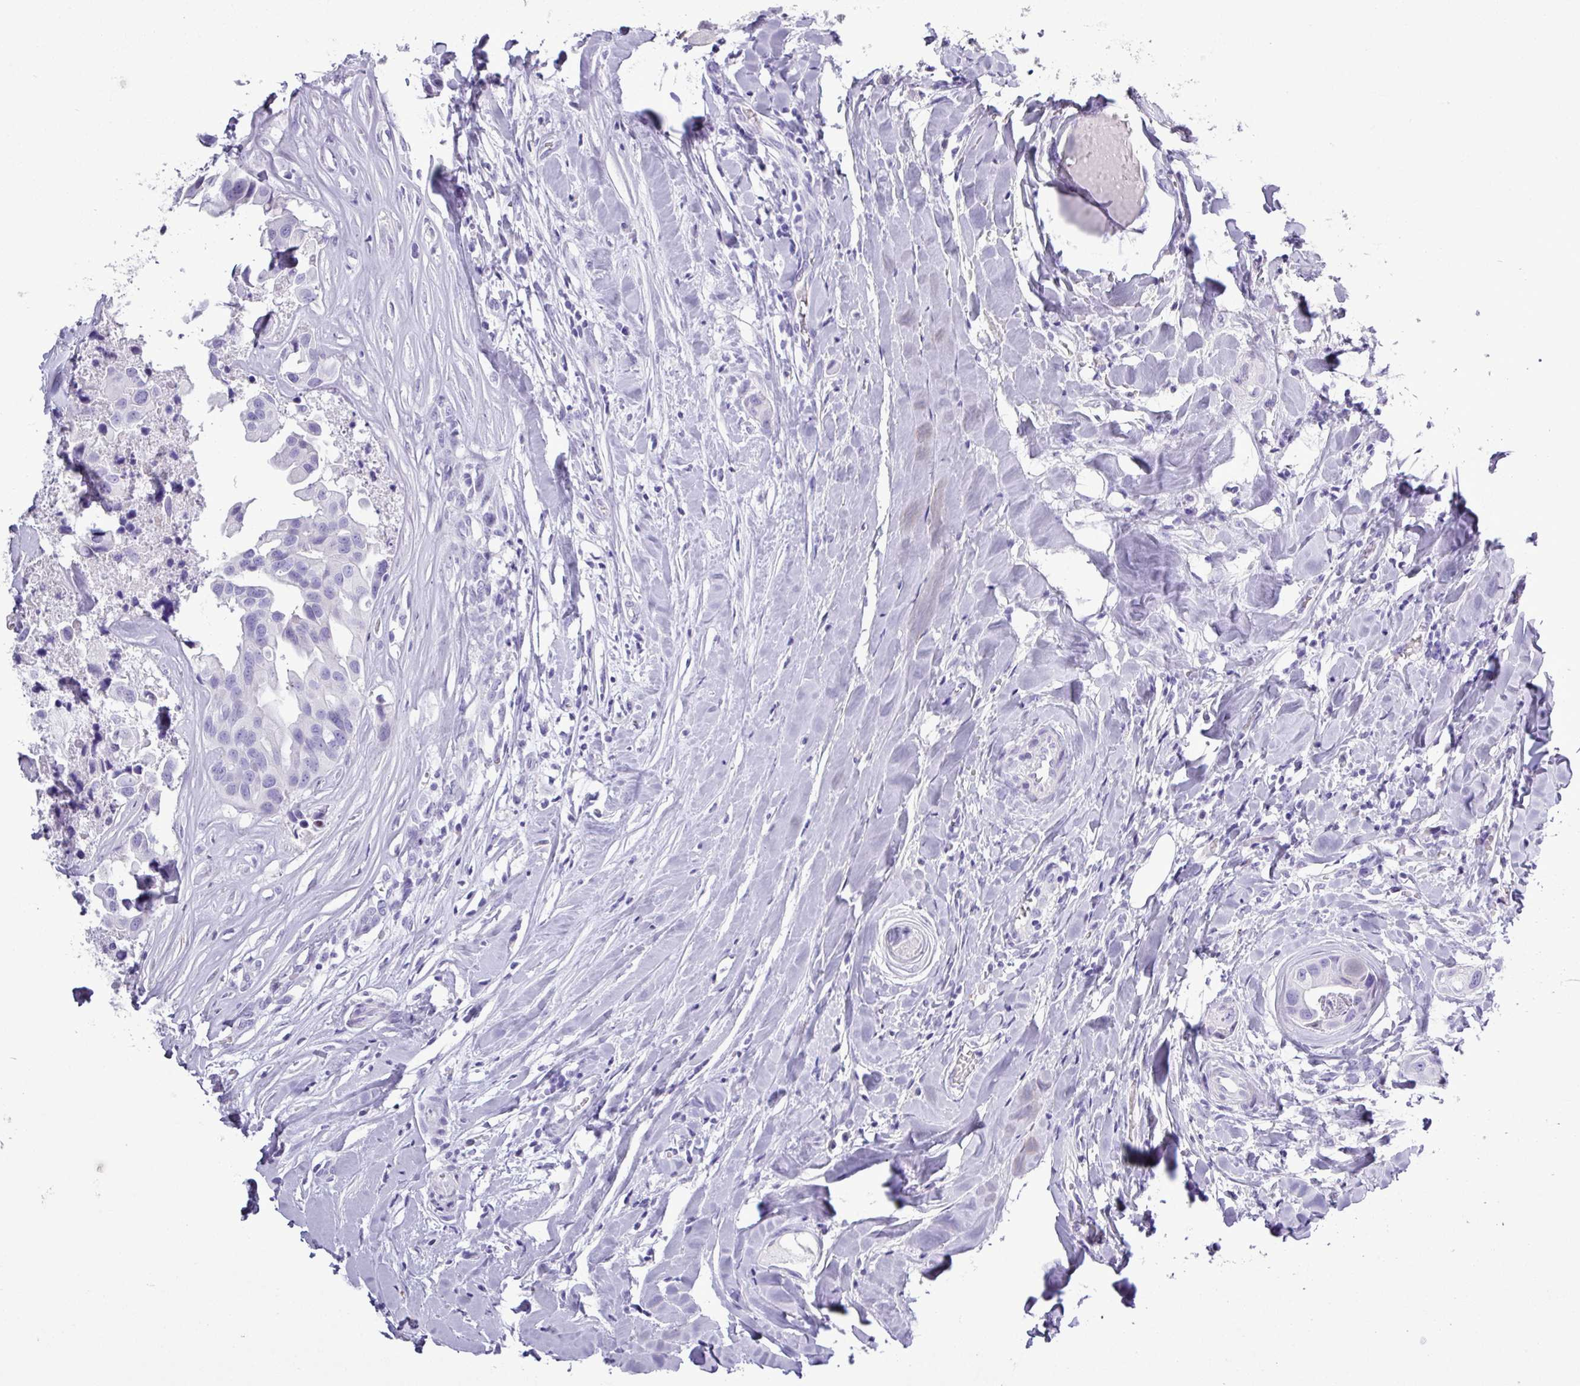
{"staining": {"intensity": "negative", "quantity": "none", "location": "none"}, "tissue": "head and neck cancer", "cell_type": "Tumor cells", "image_type": "cancer", "snomed": [{"axis": "morphology", "description": "Adenocarcinoma, NOS"}, {"axis": "morphology", "description": "Adenocarcinoma, metastatic, NOS"}, {"axis": "topography", "description": "Head-Neck"}], "caption": "Human head and neck cancer stained for a protein using IHC demonstrates no positivity in tumor cells.", "gene": "ALDH3A1", "patient": {"sex": "male", "age": 75}}